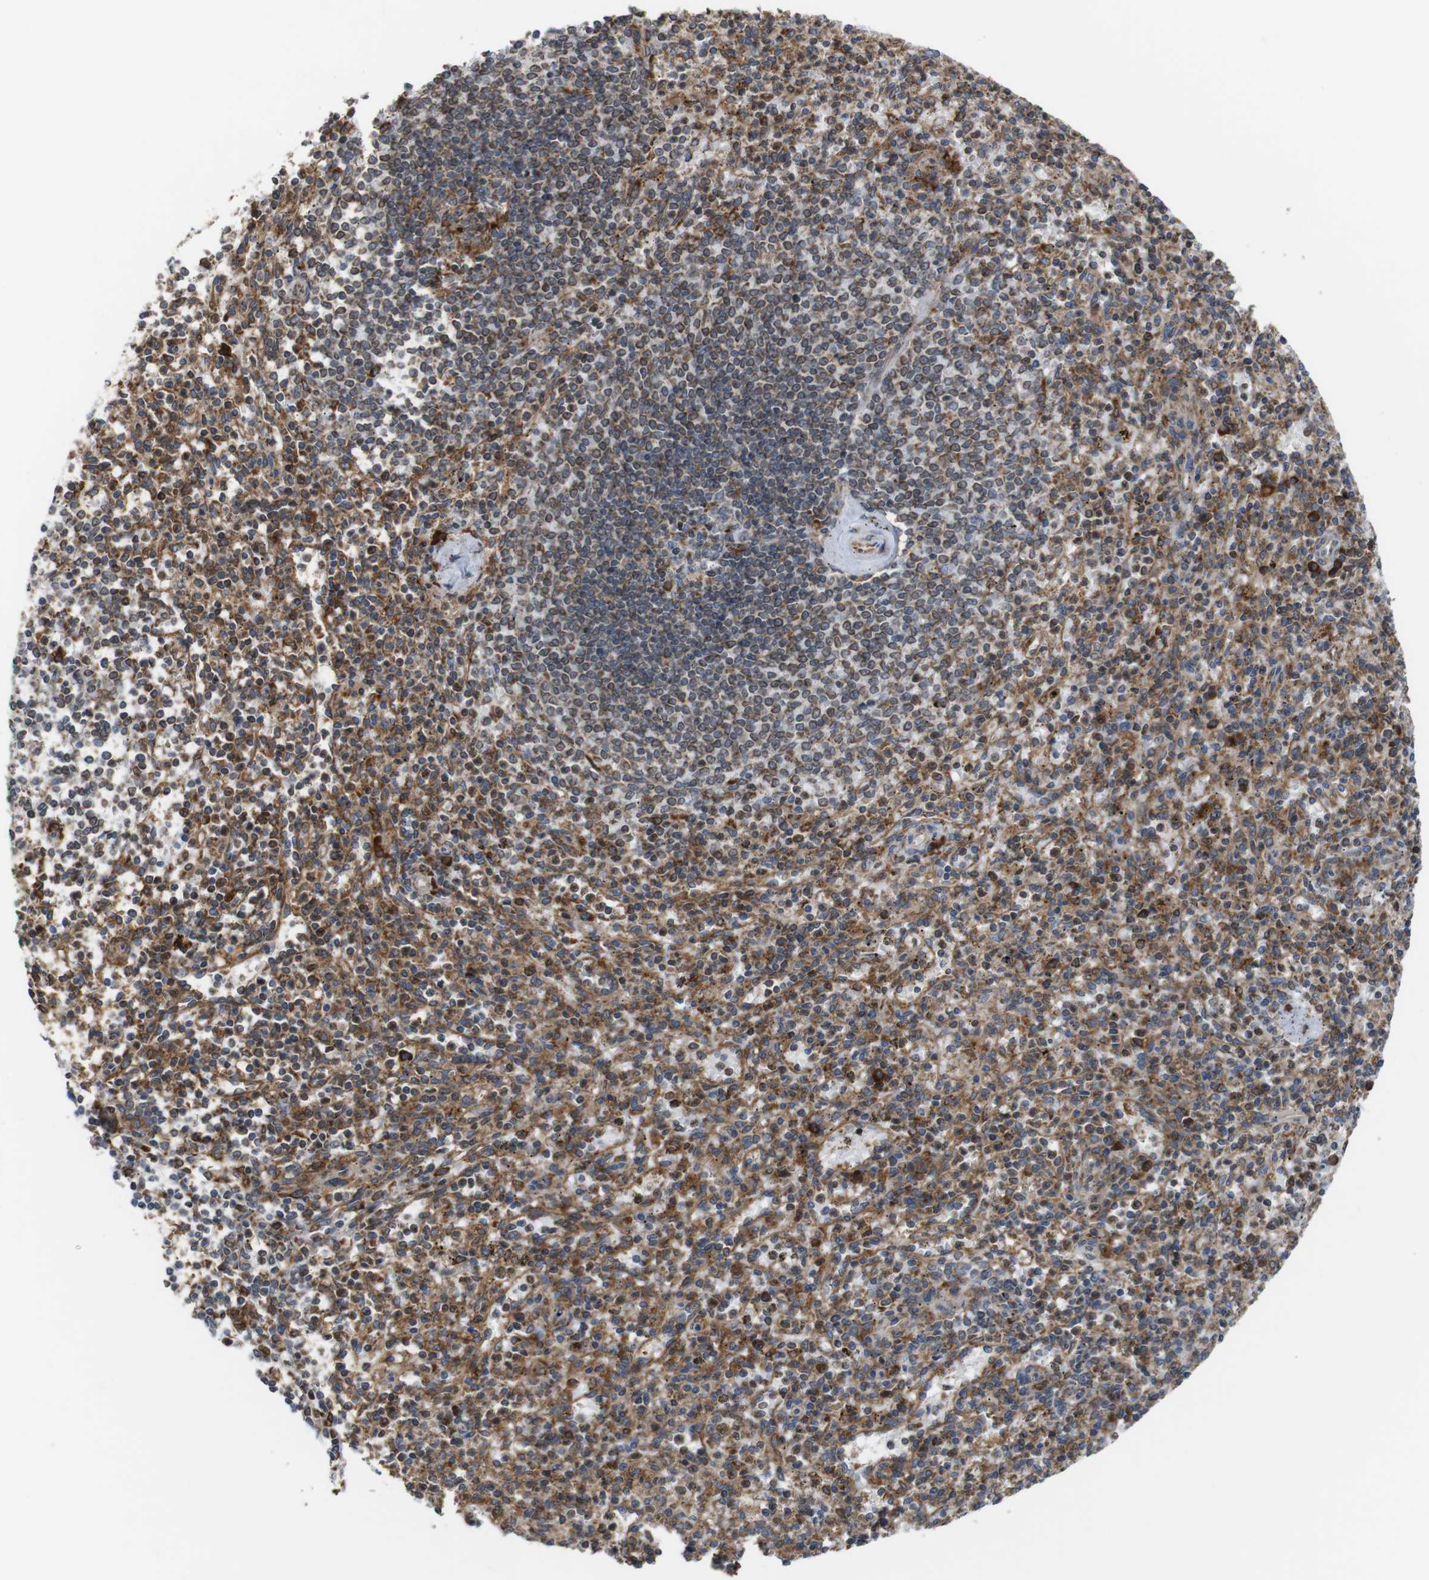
{"staining": {"intensity": "moderate", "quantity": ">75%", "location": "cytoplasmic/membranous"}, "tissue": "spleen", "cell_type": "Cells in red pulp", "image_type": "normal", "snomed": [{"axis": "morphology", "description": "Normal tissue, NOS"}, {"axis": "topography", "description": "Spleen"}], "caption": "Cells in red pulp exhibit moderate cytoplasmic/membranous positivity in about >75% of cells in unremarkable spleen.", "gene": "UGGT1", "patient": {"sex": "male", "age": 72}}